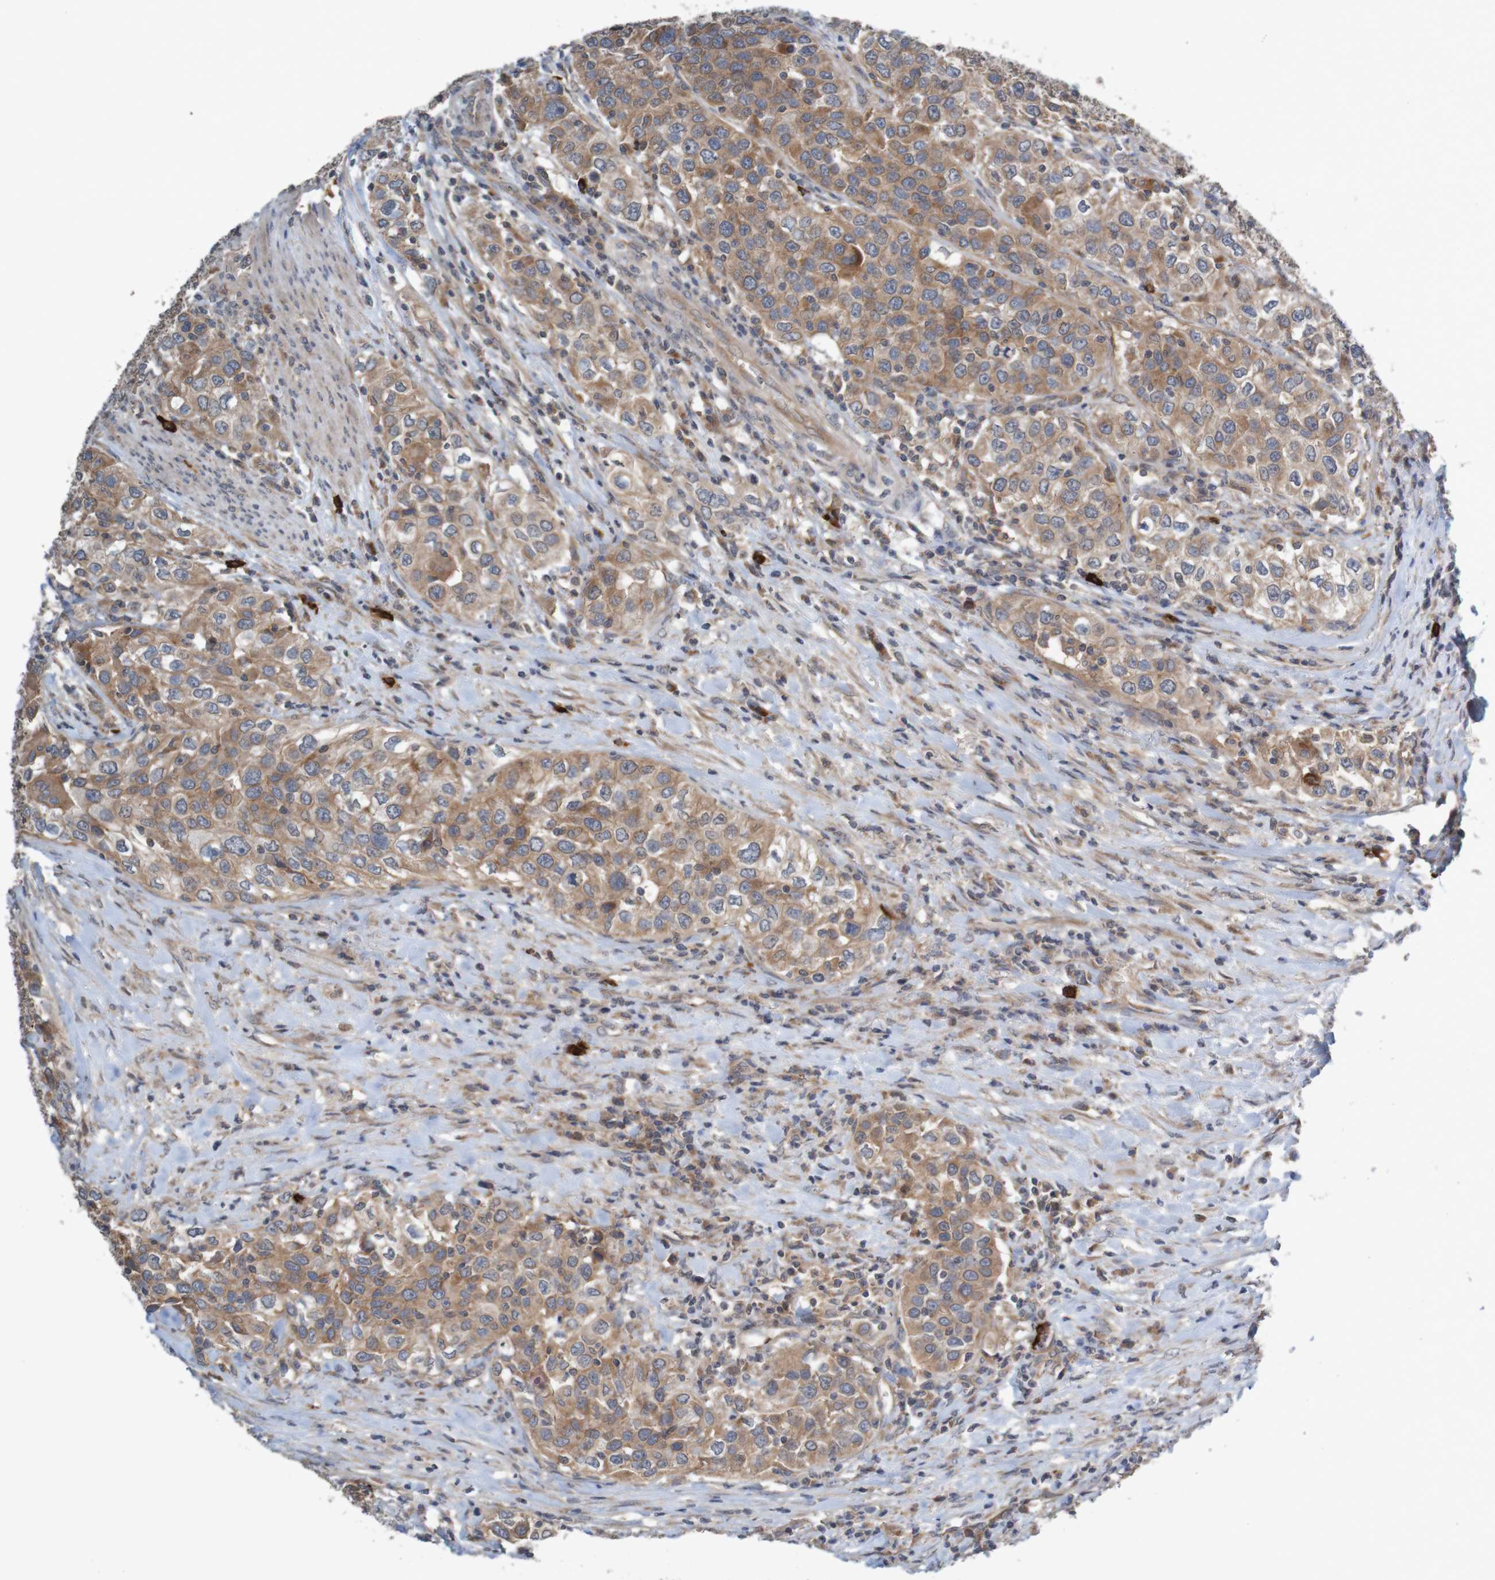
{"staining": {"intensity": "moderate", "quantity": ">75%", "location": "cytoplasmic/membranous"}, "tissue": "urothelial cancer", "cell_type": "Tumor cells", "image_type": "cancer", "snomed": [{"axis": "morphology", "description": "Urothelial carcinoma, High grade"}, {"axis": "topography", "description": "Urinary bladder"}], "caption": "Moderate cytoplasmic/membranous staining for a protein is present in approximately >75% of tumor cells of urothelial cancer using IHC.", "gene": "B3GAT2", "patient": {"sex": "female", "age": 80}}